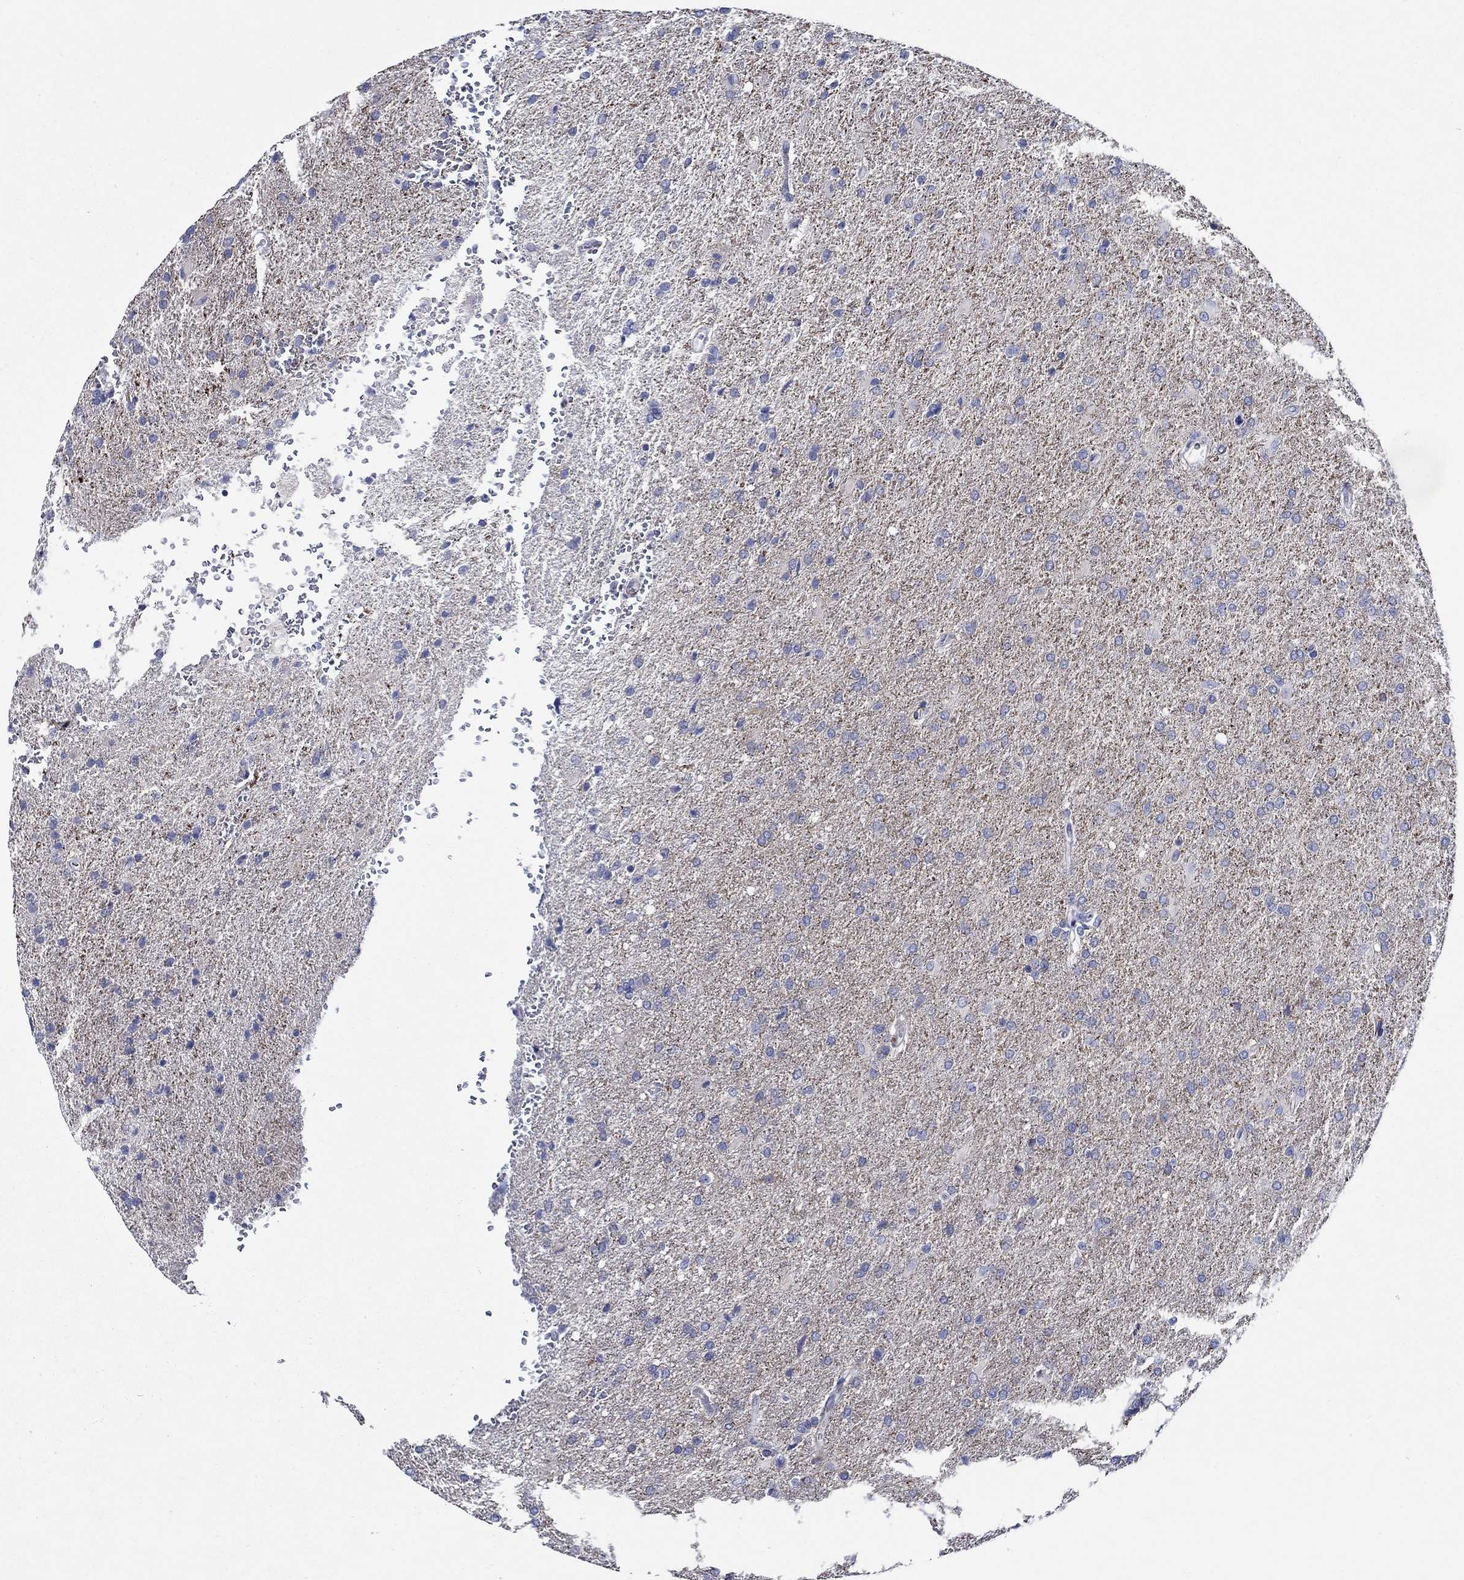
{"staining": {"intensity": "negative", "quantity": "none", "location": "none"}, "tissue": "glioma", "cell_type": "Tumor cells", "image_type": "cancer", "snomed": [{"axis": "morphology", "description": "Glioma, malignant, High grade"}, {"axis": "topography", "description": "Brain"}], "caption": "Immunohistochemistry histopathology image of glioma stained for a protein (brown), which shows no staining in tumor cells.", "gene": "MC2R", "patient": {"sex": "male", "age": 68}}